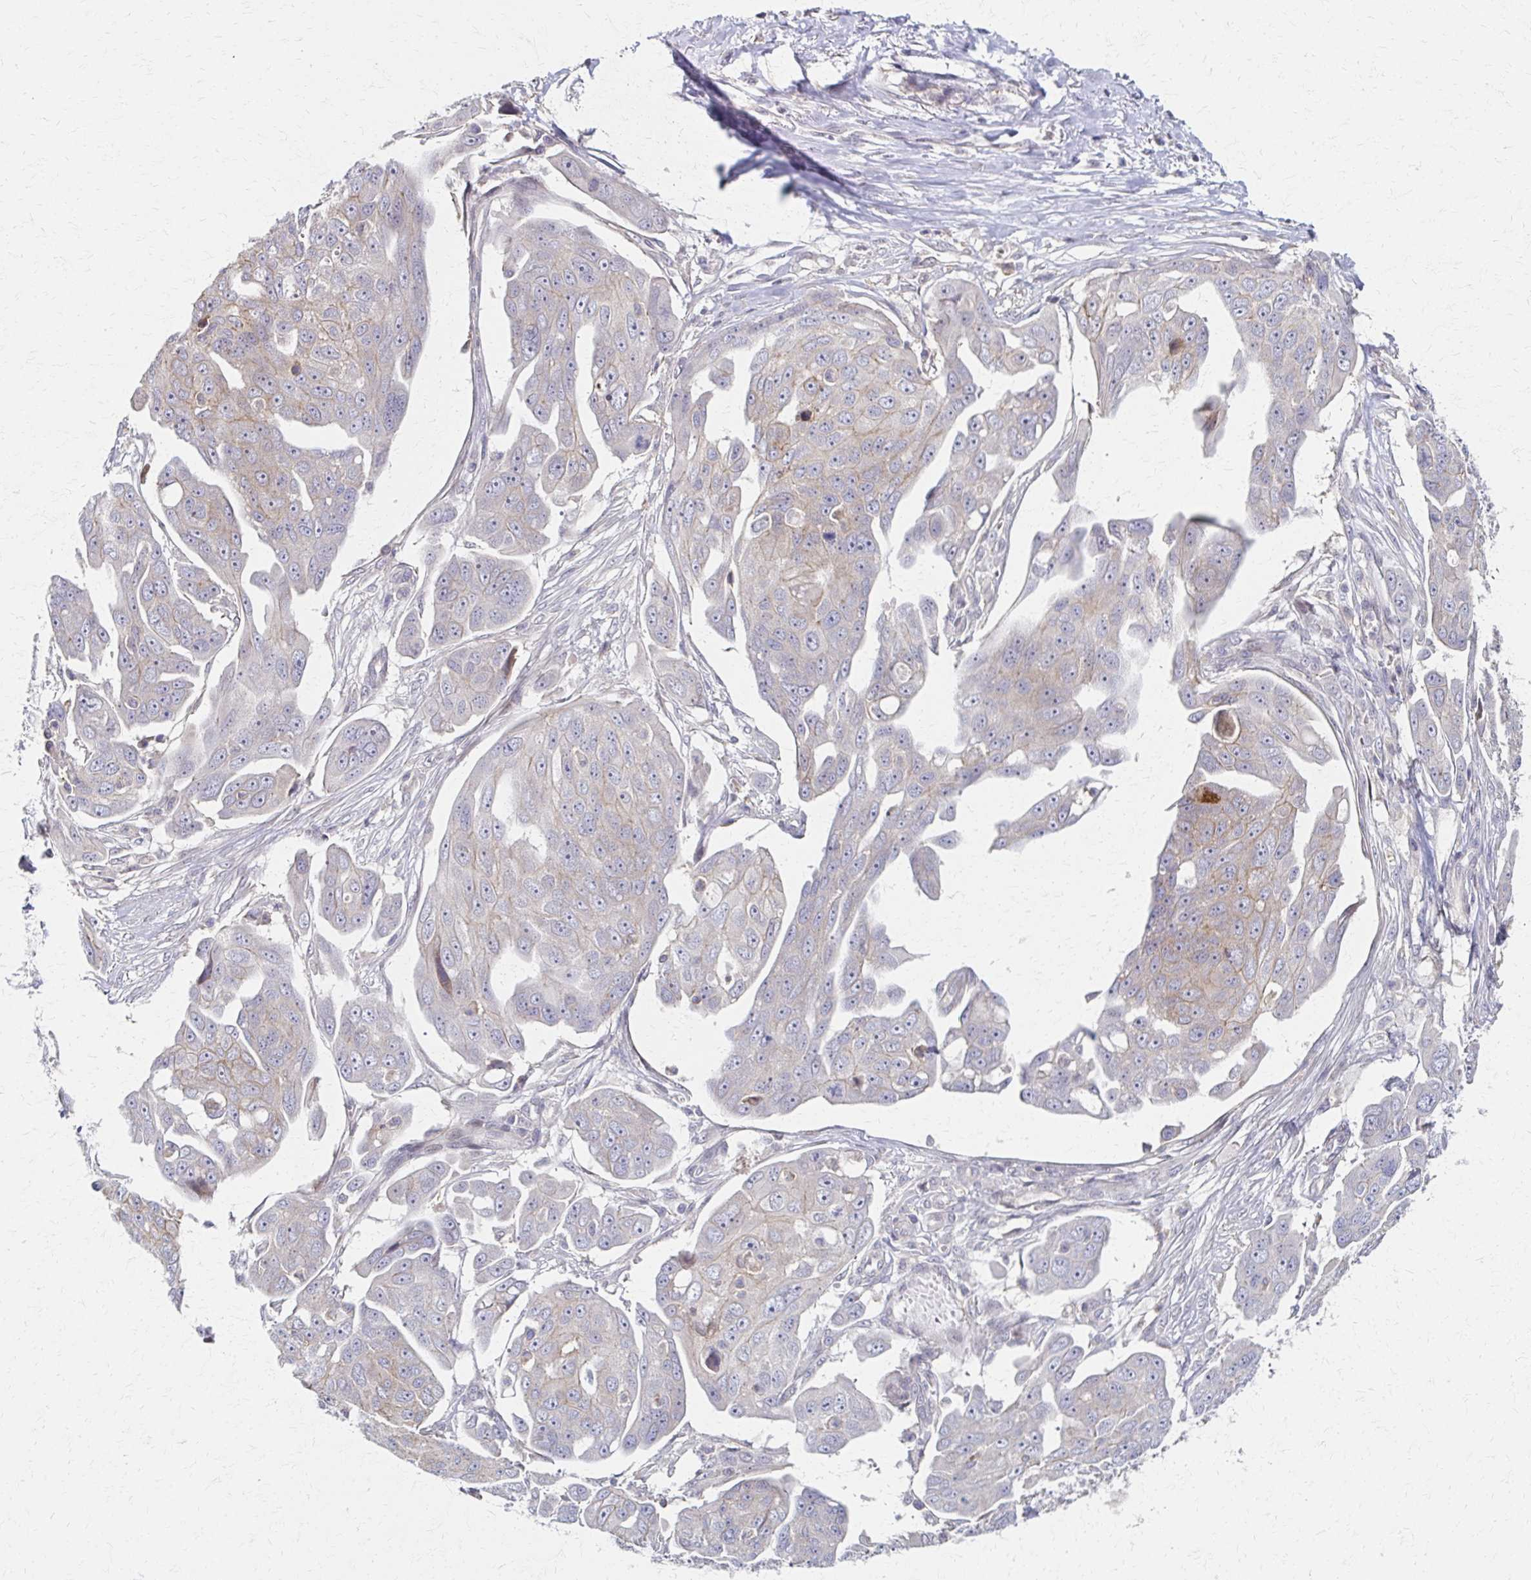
{"staining": {"intensity": "negative", "quantity": "none", "location": "none"}, "tissue": "ovarian cancer", "cell_type": "Tumor cells", "image_type": "cancer", "snomed": [{"axis": "morphology", "description": "Carcinoma, endometroid"}, {"axis": "topography", "description": "Ovary"}], "caption": "Ovarian cancer was stained to show a protein in brown. There is no significant expression in tumor cells. Nuclei are stained in blue.", "gene": "EOLA2", "patient": {"sex": "female", "age": 70}}